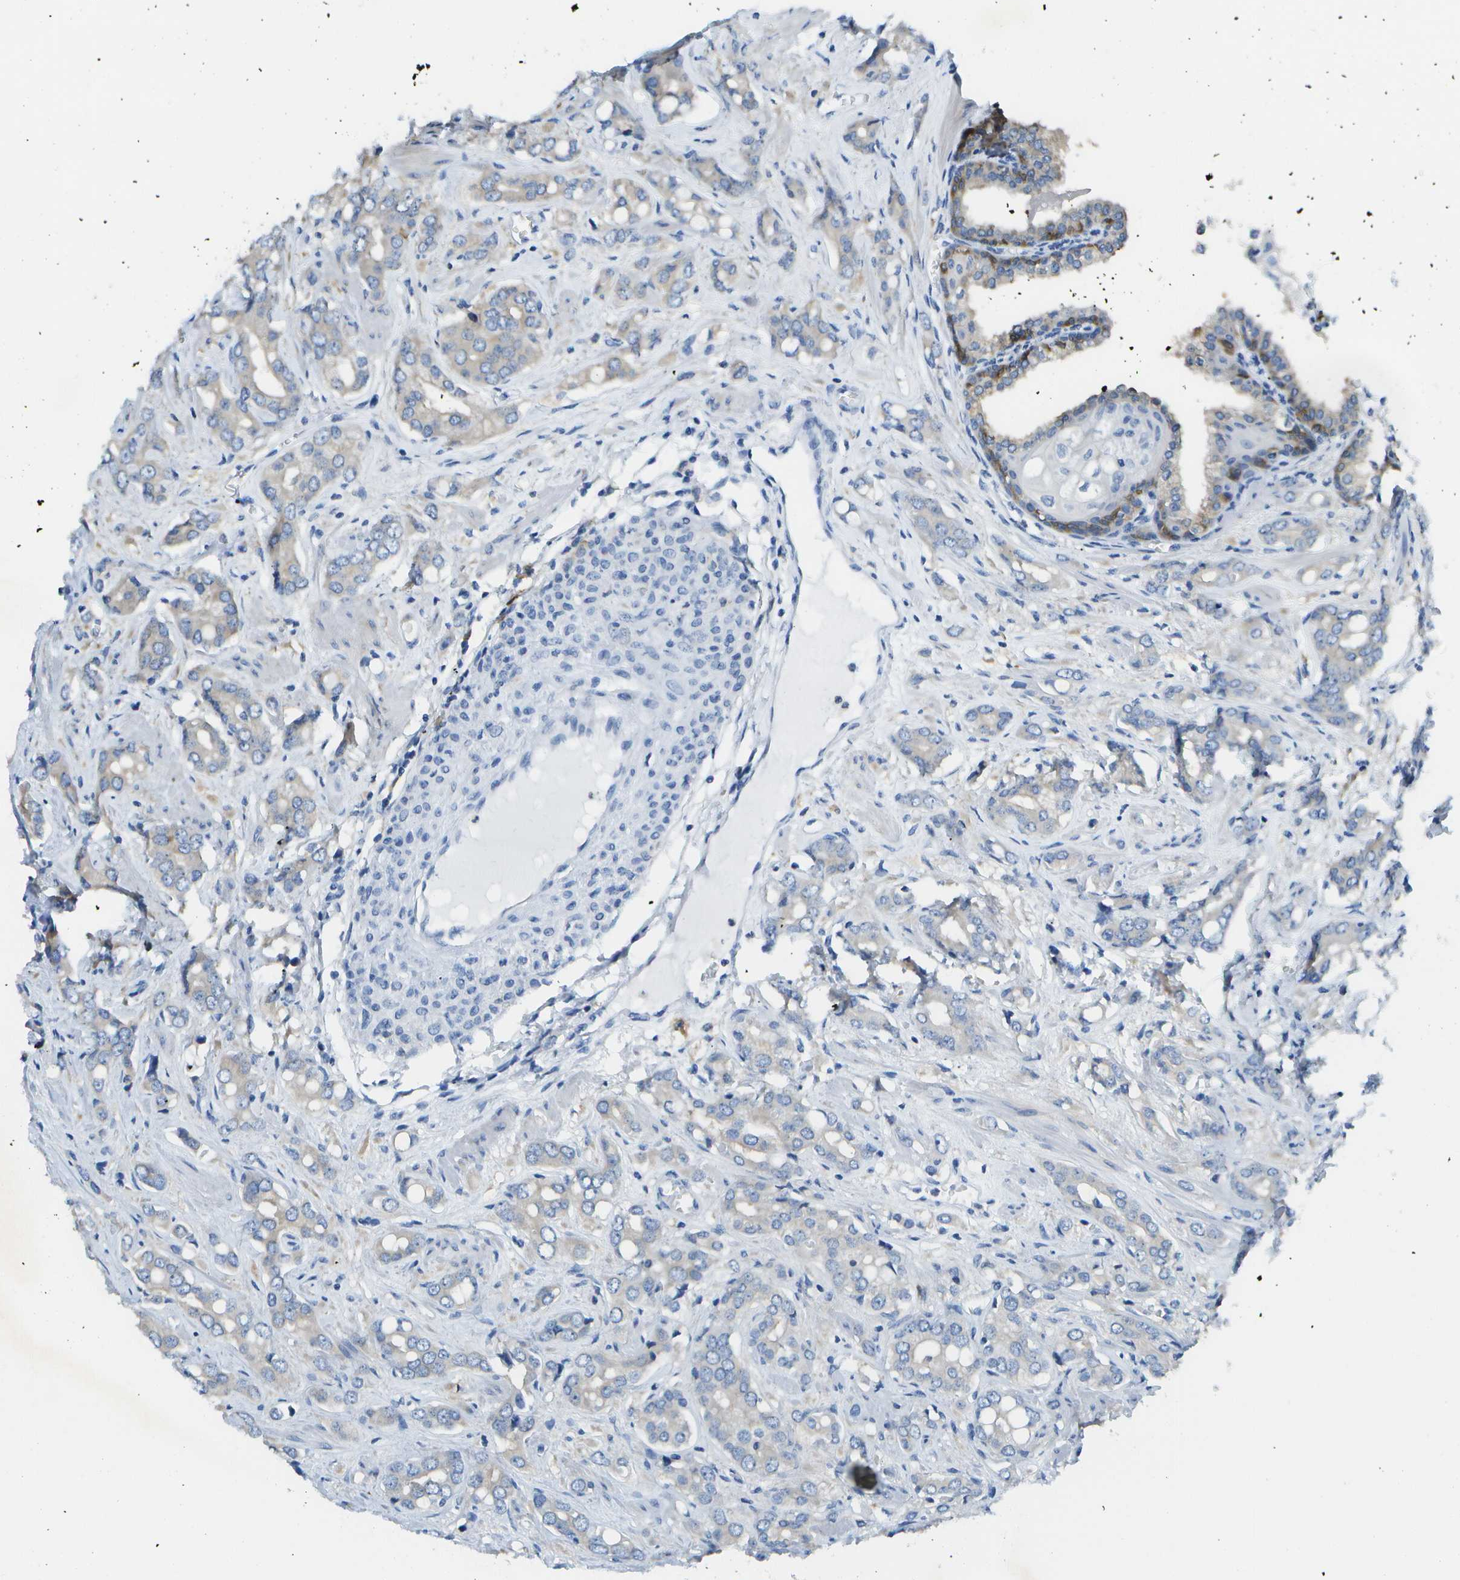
{"staining": {"intensity": "weak", "quantity": "<25%", "location": "cytoplasmic/membranous"}, "tissue": "prostate cancer", "cell_type": "Tumor cells", "image_type": "cancer", "snomed": [{"axis": "morphology", "description": "Adenocarcinoma, High grade"}, {"axis": "topography", "description": "Prostate"}], "caption": "The micrograph exhibits no staining of tumor cells in prostate high-grade adenocarcinoma. (DAB (3,3'-diaminobenzidine) immunohistochemistry, high magnification).", "gene": "WNK2", "patient": {"sex": "male", "age": 64}}